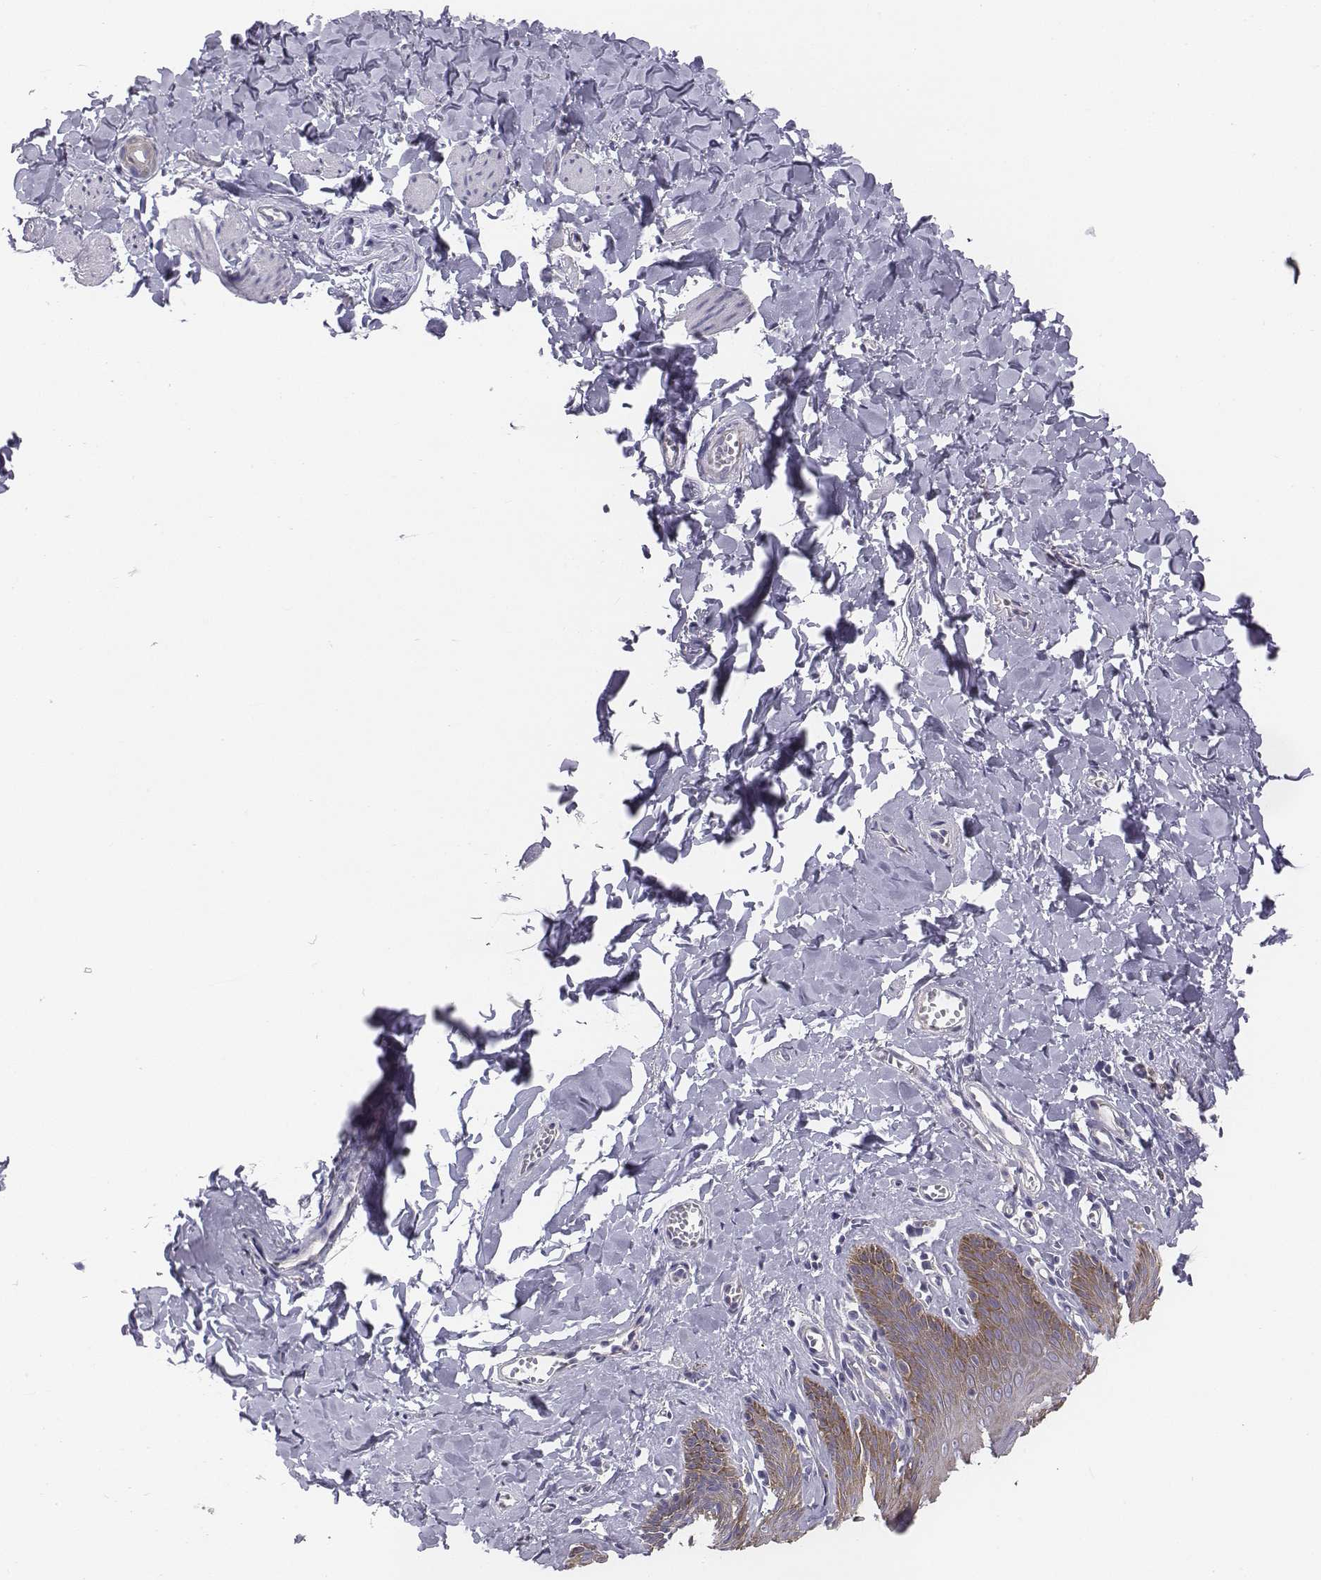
{"staining": {"intensity": "moderate", "quantity": "<25%", "location": "cytoplasmic/membranous"}, "tissue": "skin", "cell_type": "Epidermal cells", "image_type": "normal", "snomed": [{"axis": "morphology", "description": "Normal tissue, NOS"}, {"axis": "topography", "description": "Vulva"}, {"axis": "topography", "description": "Peripheral nerve tissue"}], "caption": "About <25% of epidermal cells in unremarkable skin display moderate cytoplasmic/membranous protein expression as visualized by brown immunohistochemical staining.", "gene": "CHST14", "patient": {"sex": "female", "age": 66}}